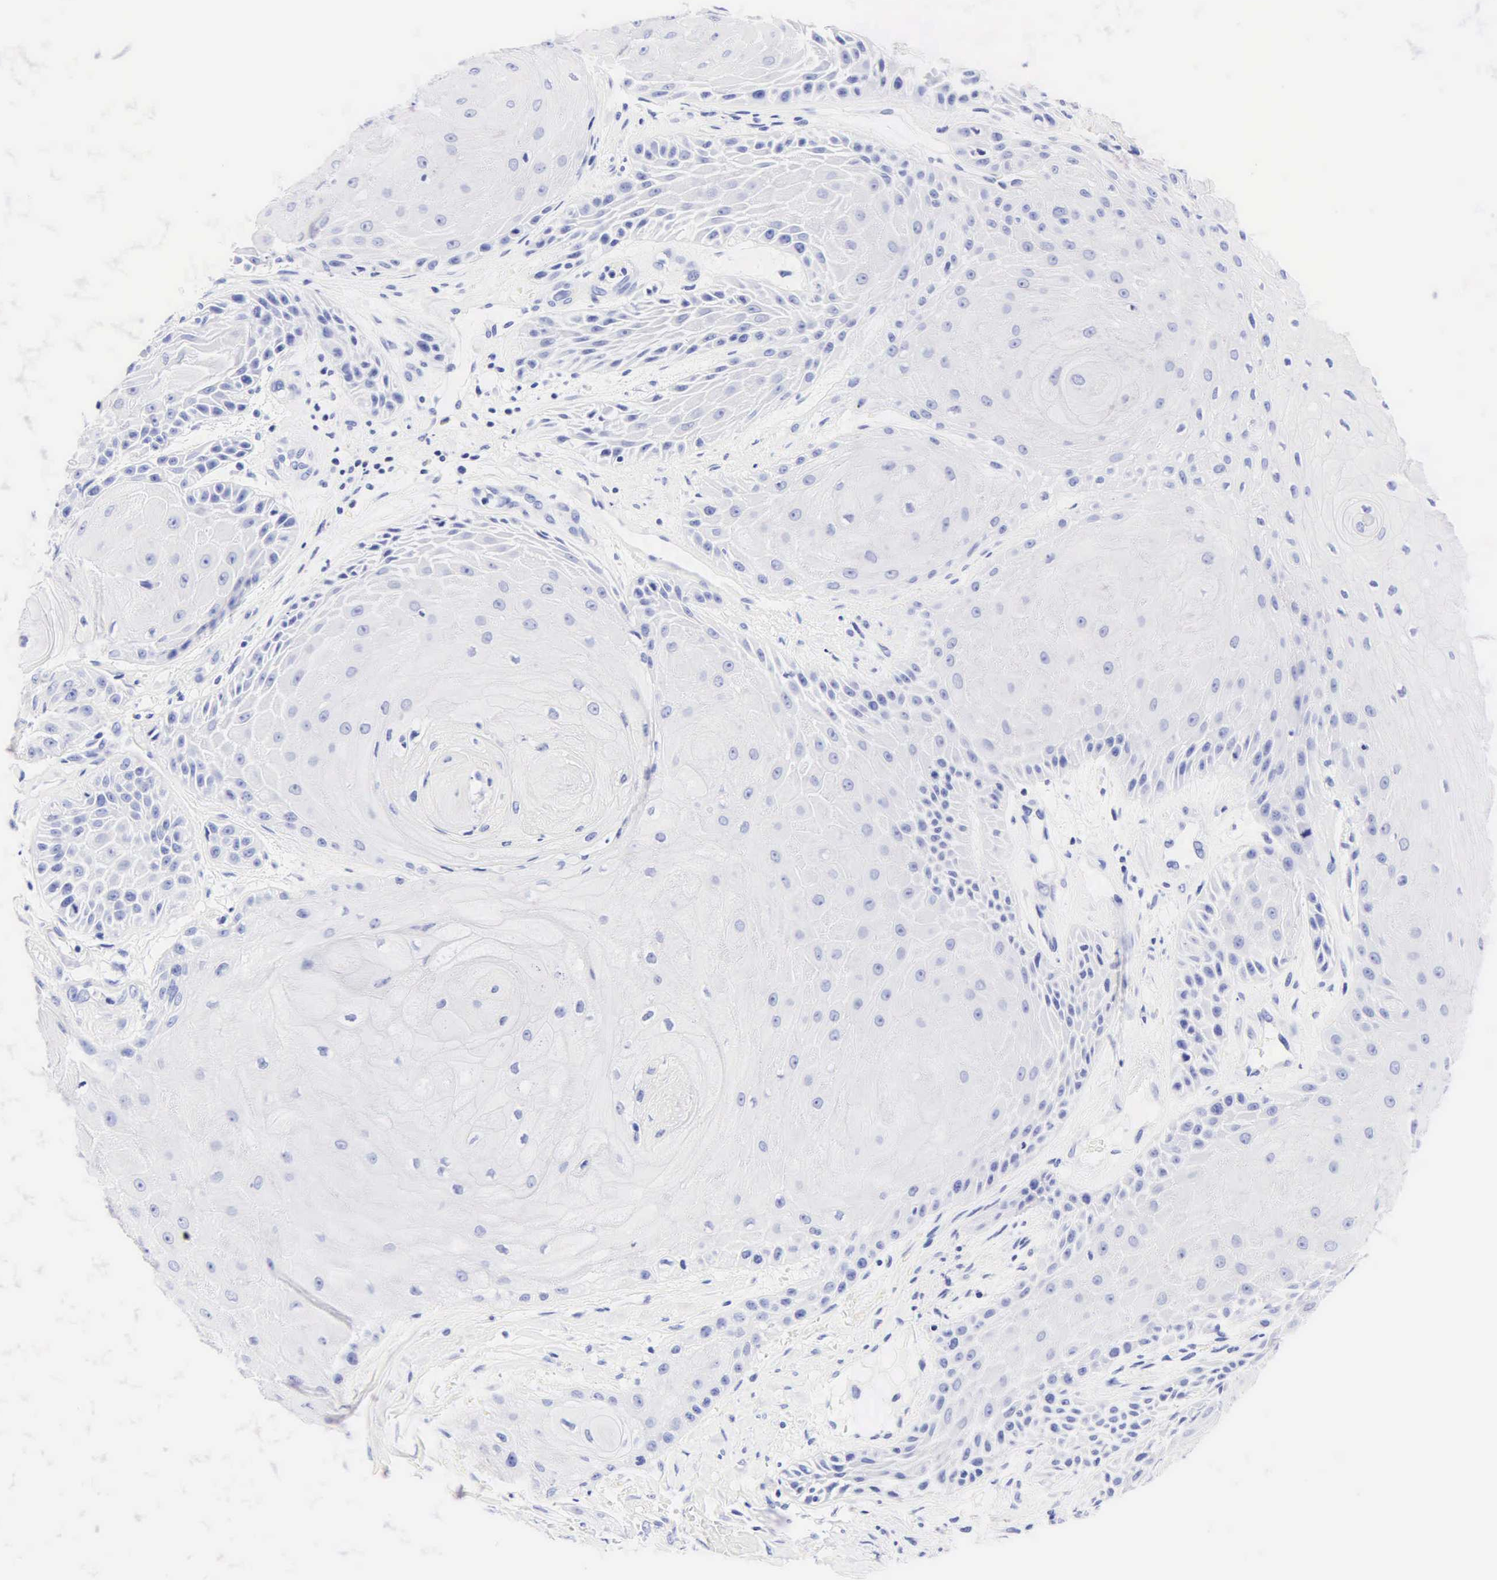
{"staining": {"intensity": "negative", "quantity": "none", "location": "none"}, "tissue": "skin cancer", "cell_type": "Tumor cells", "image_type": "cancer", "snomed": [{"axis": "morphology", "description": "Squamous cell carcinoma, NOS"}, {"axis": "topography", "description": "Skin"}], "caption": "An image of human skin cancer is negative for staining in tumor cells.", "gene": "KRT20", "patient": {"sex": "male", "age": 57}}